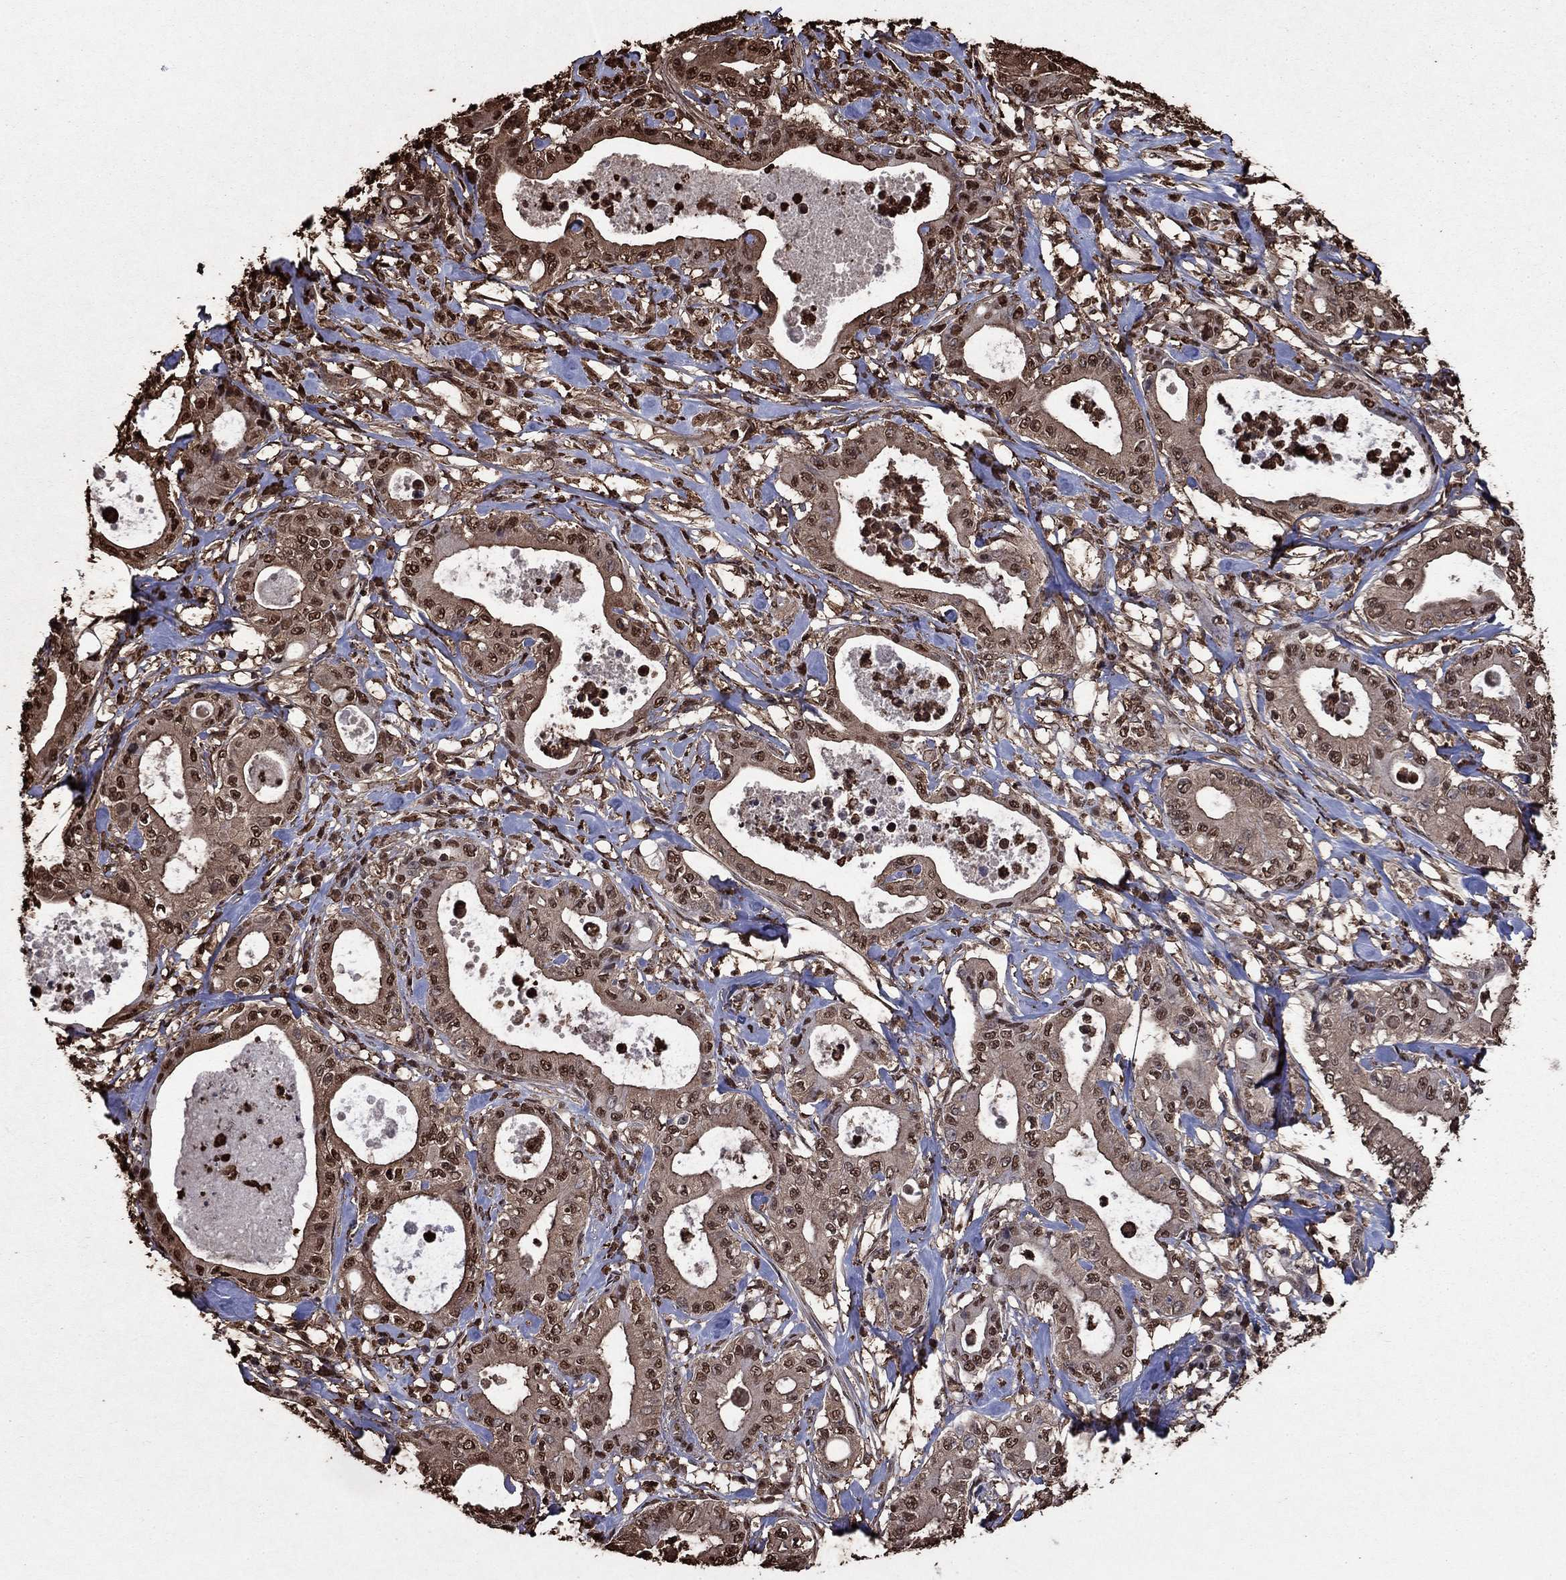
{"staining": {"intensity": "moderate", "quantity": "25%-75%", "location": "cytoplasmic/membranous,nuclear"}, "tissue": "pancreatic cancer", "cell_type": "Tumor cells", "image_type": "cancer", "snomed": [{"axis": "morphology", "description": "Adenocarcinoma, NOS"}, {"axis": "topography", "description": "Pancreas"}], "caption": "Human pancreatic adenocarcinoma stained with a brown dye demonstrates moderate cytoplasmic/membranous and nuclear positive expression in about 25%-75% of tumor cells.", "gene": "GAPDH", "patient": {"sex": "male", "age": 71}}